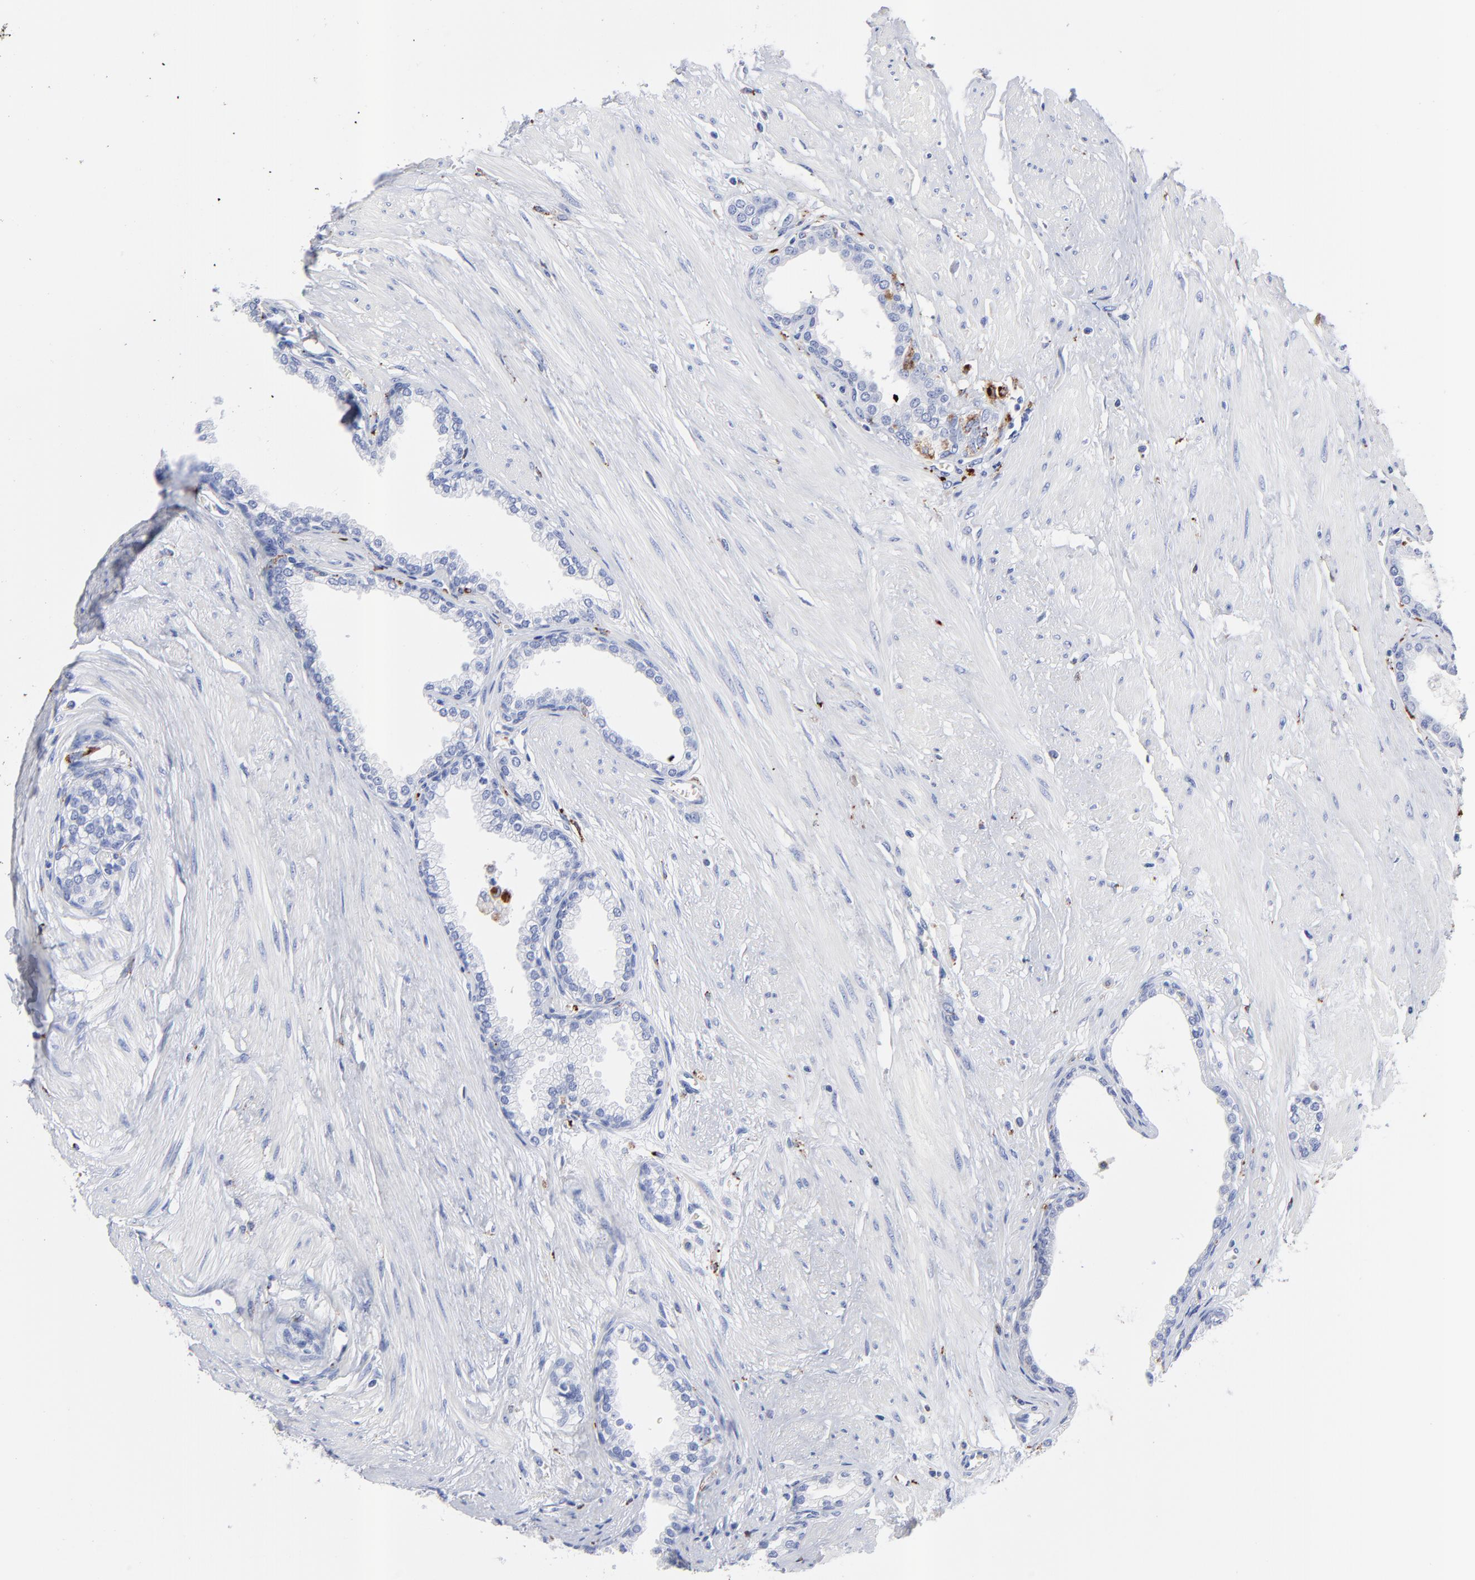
{"staining": {"intensity": "moderate", "quantity": "<25%", "location": "cytoplasmic/membranous"}, "tissue": "prostate", "cell_type": "Glandular cells", "image_type": "normal", "snomed": [{"axis": "morphology", "description": "Normal tissue, NOS"}, {"axis": "topography", "description": "Prostate"}], "caption": "About <25% of glandular cells in unremarkable human prostate reveal moderate cytoplasmic/membranous protein expression as visualized by brown immunohistochemical staining.", "gene": "CPVL", "patient": {"sex": "male", "age": 64}}